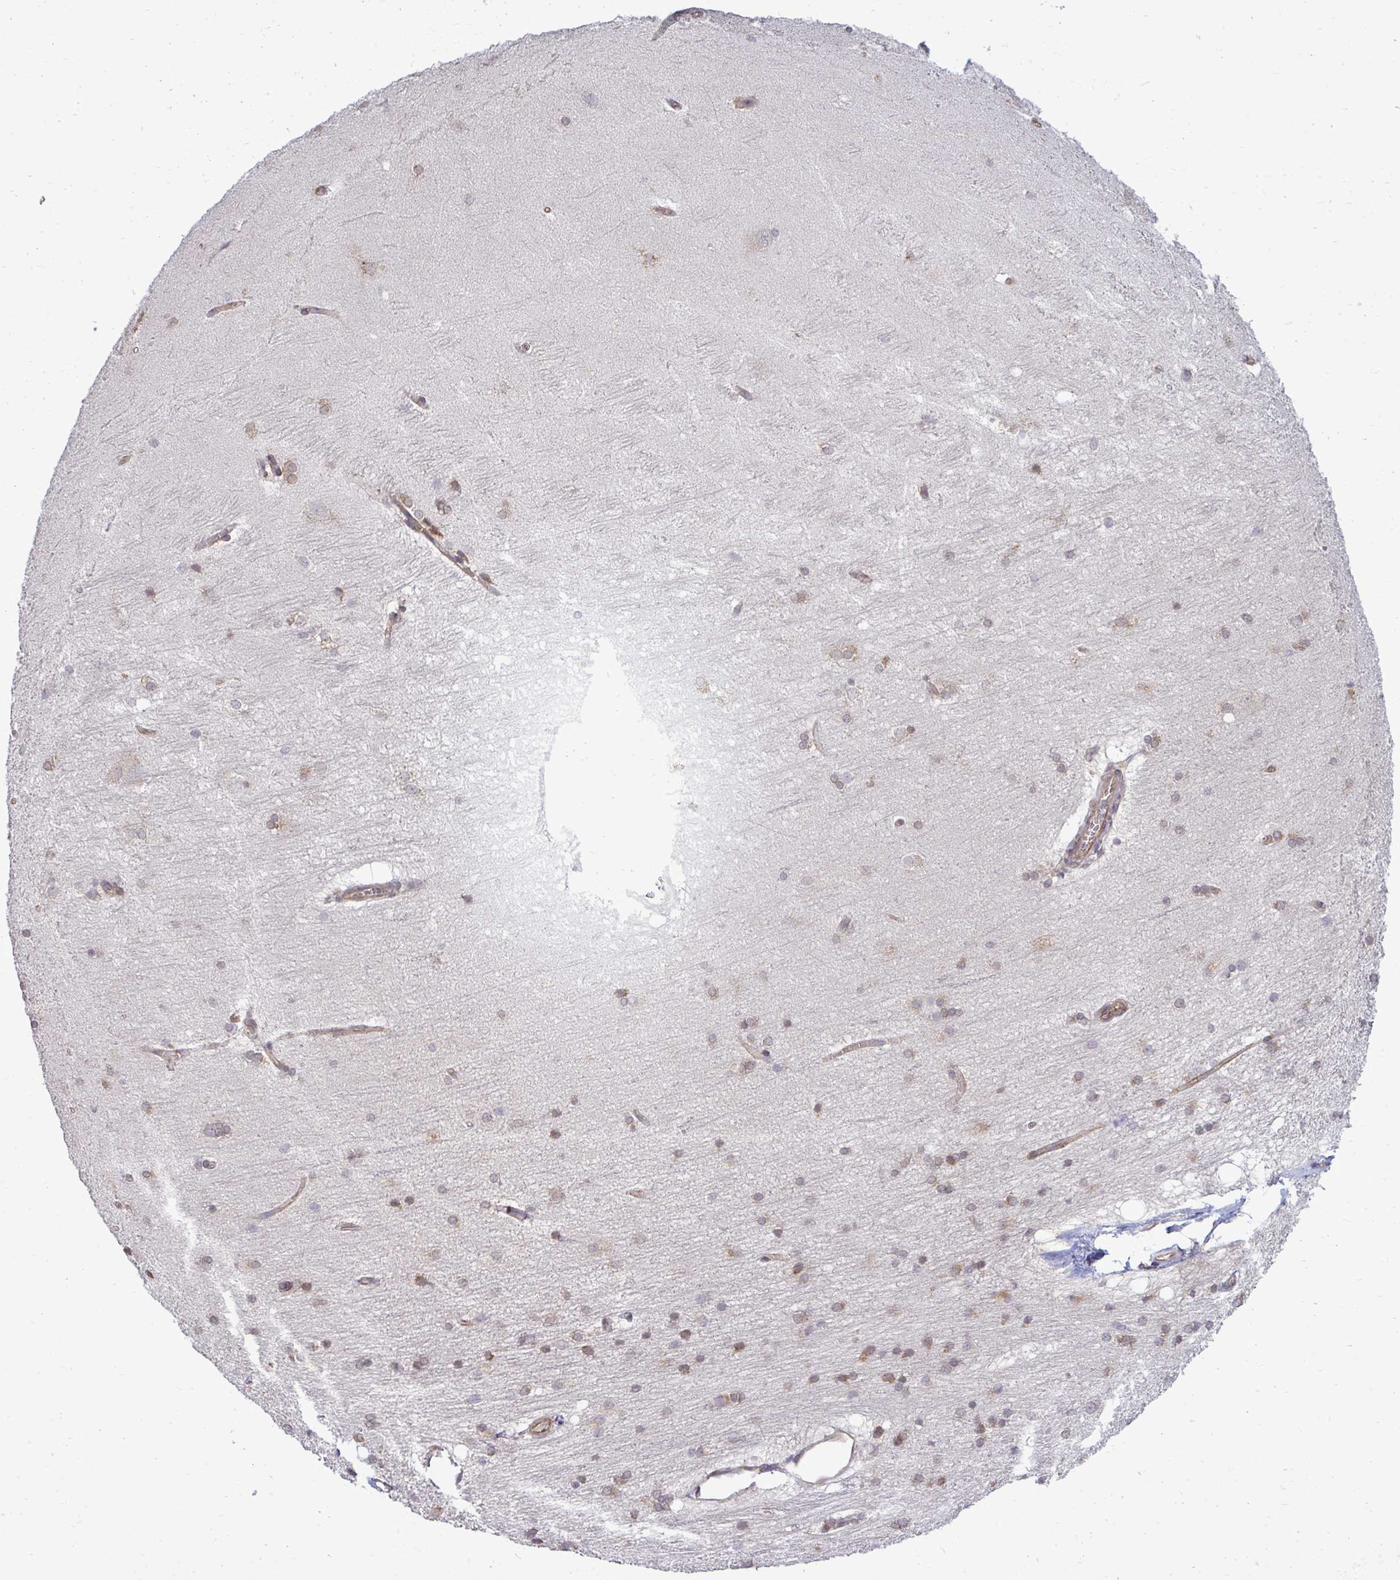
{"staining": {"intensity": "moderate", "quantity": "<25%", "location": "cytoplasmic/membranous,nuclear"}, "tissue": "hippocampus", "cell_type": "Glial cells", "image_type": "normal", "snomed": [{"axis": "morphology", "description": "Normal tissue, NOS"}, {"axis": "topography", "description": "Cerebral cortex"}, {"axis": "topography", "description": "Hippocampus"}], "caption": "Unremarkable hippocampus demonstrates moderate cytoplasmic/membranous,nuclear staining in approximately <25% of glial cells Using DAB (3,3'-diaminobenzidine) (brown) and hematoxylin (blue) stains, captured at high magnification using brightfield microscopy..", "gene": "FUT10", "patient": {"sex": "female", "age": 19}}